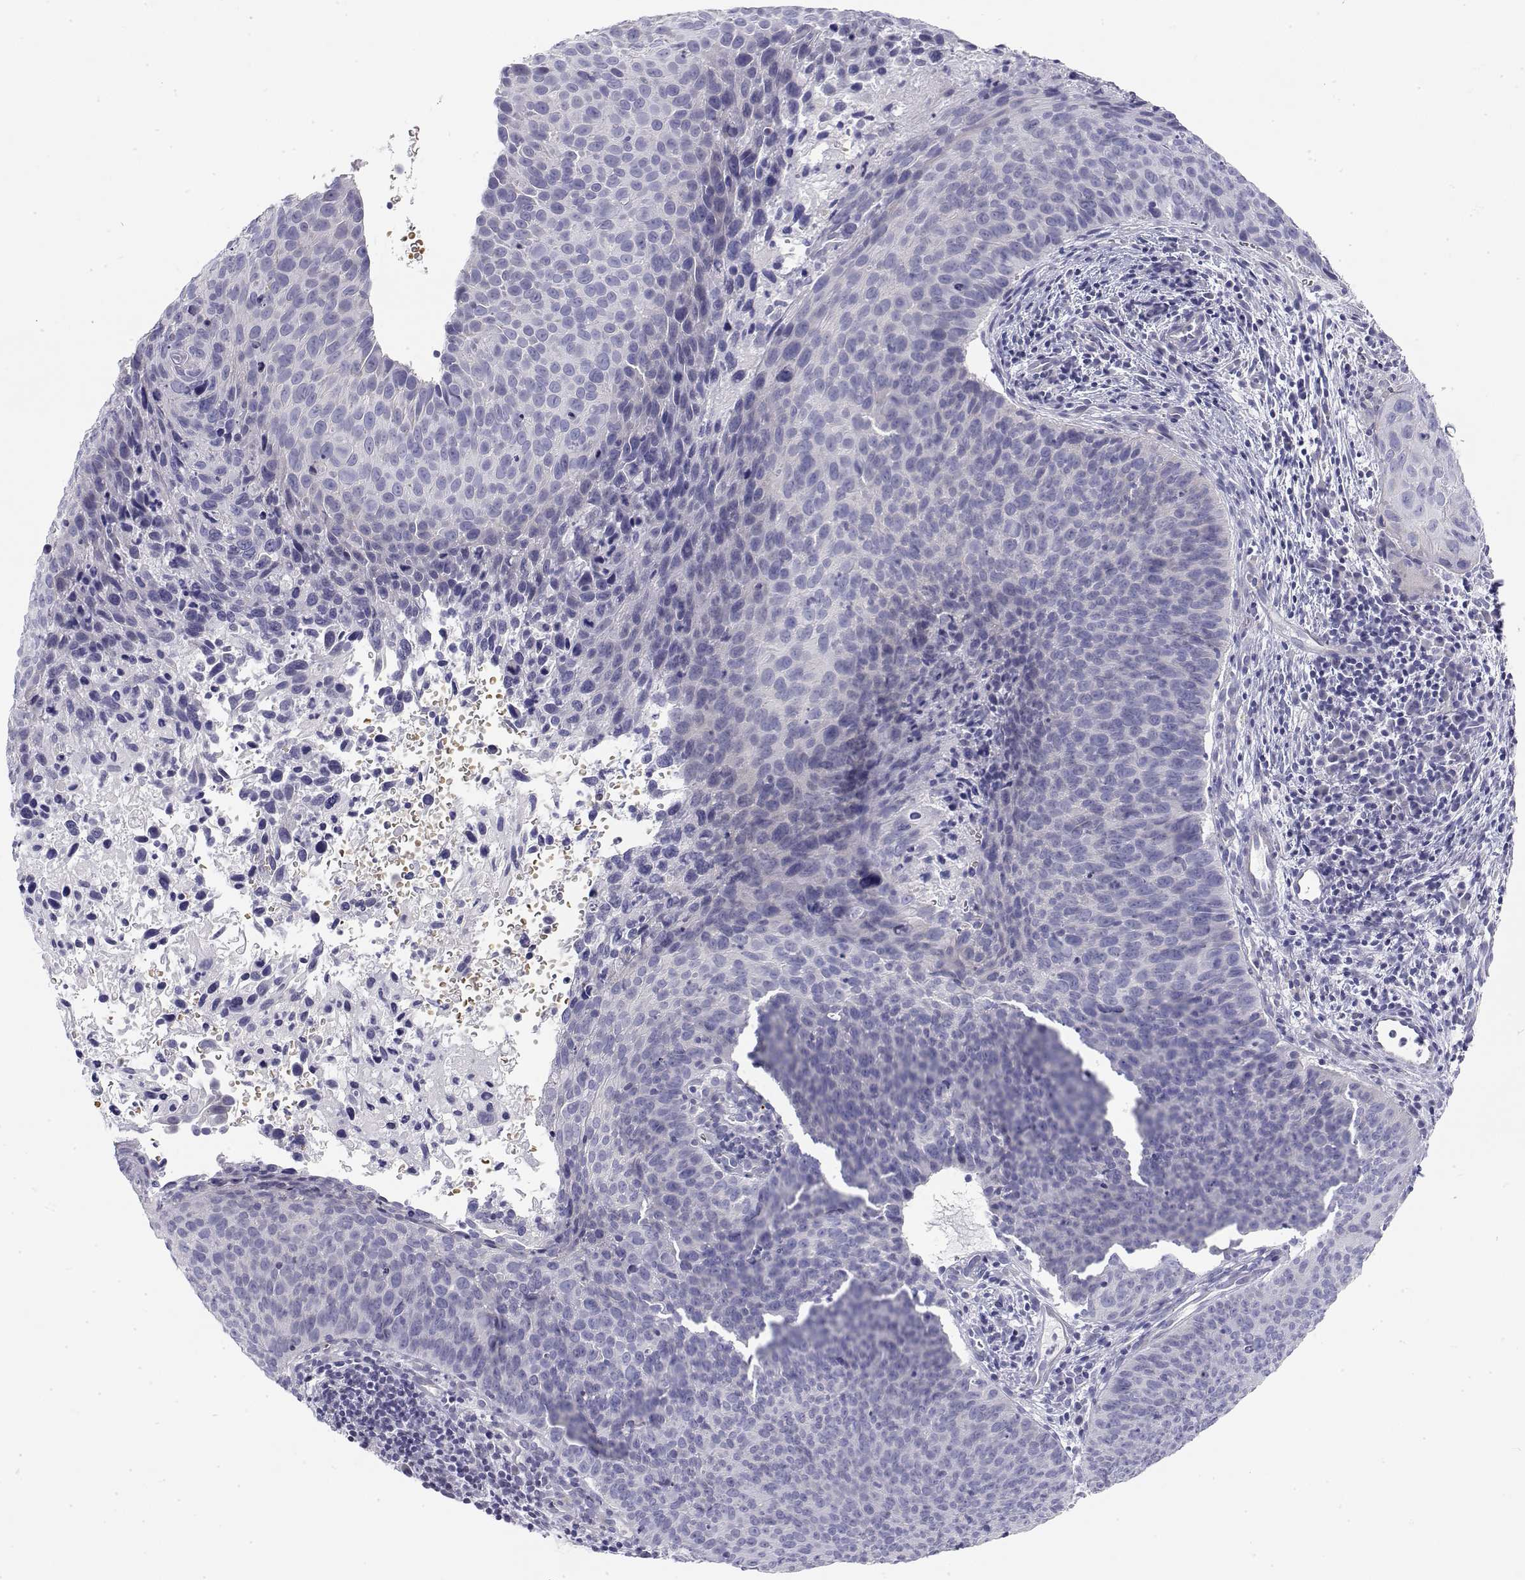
{"staining": {"intensity": "negative", "quantity": "none", "location": "none"}, "tissue": "cervical cancer", "cell_type": "Tumor cells", "image_type": "cancer", "snomed": [{"axis": "morphology", "description": "Squamous cell carcinoma, NOS"}, {"axis": "topography", "description": "Cervix"}], "caption": "DAB immunohistochemical staining of cervical cancer exhibits no significant staining in tumor cells.", "gene": "MISP", "patient": {"sex": "female", "age": 35}}